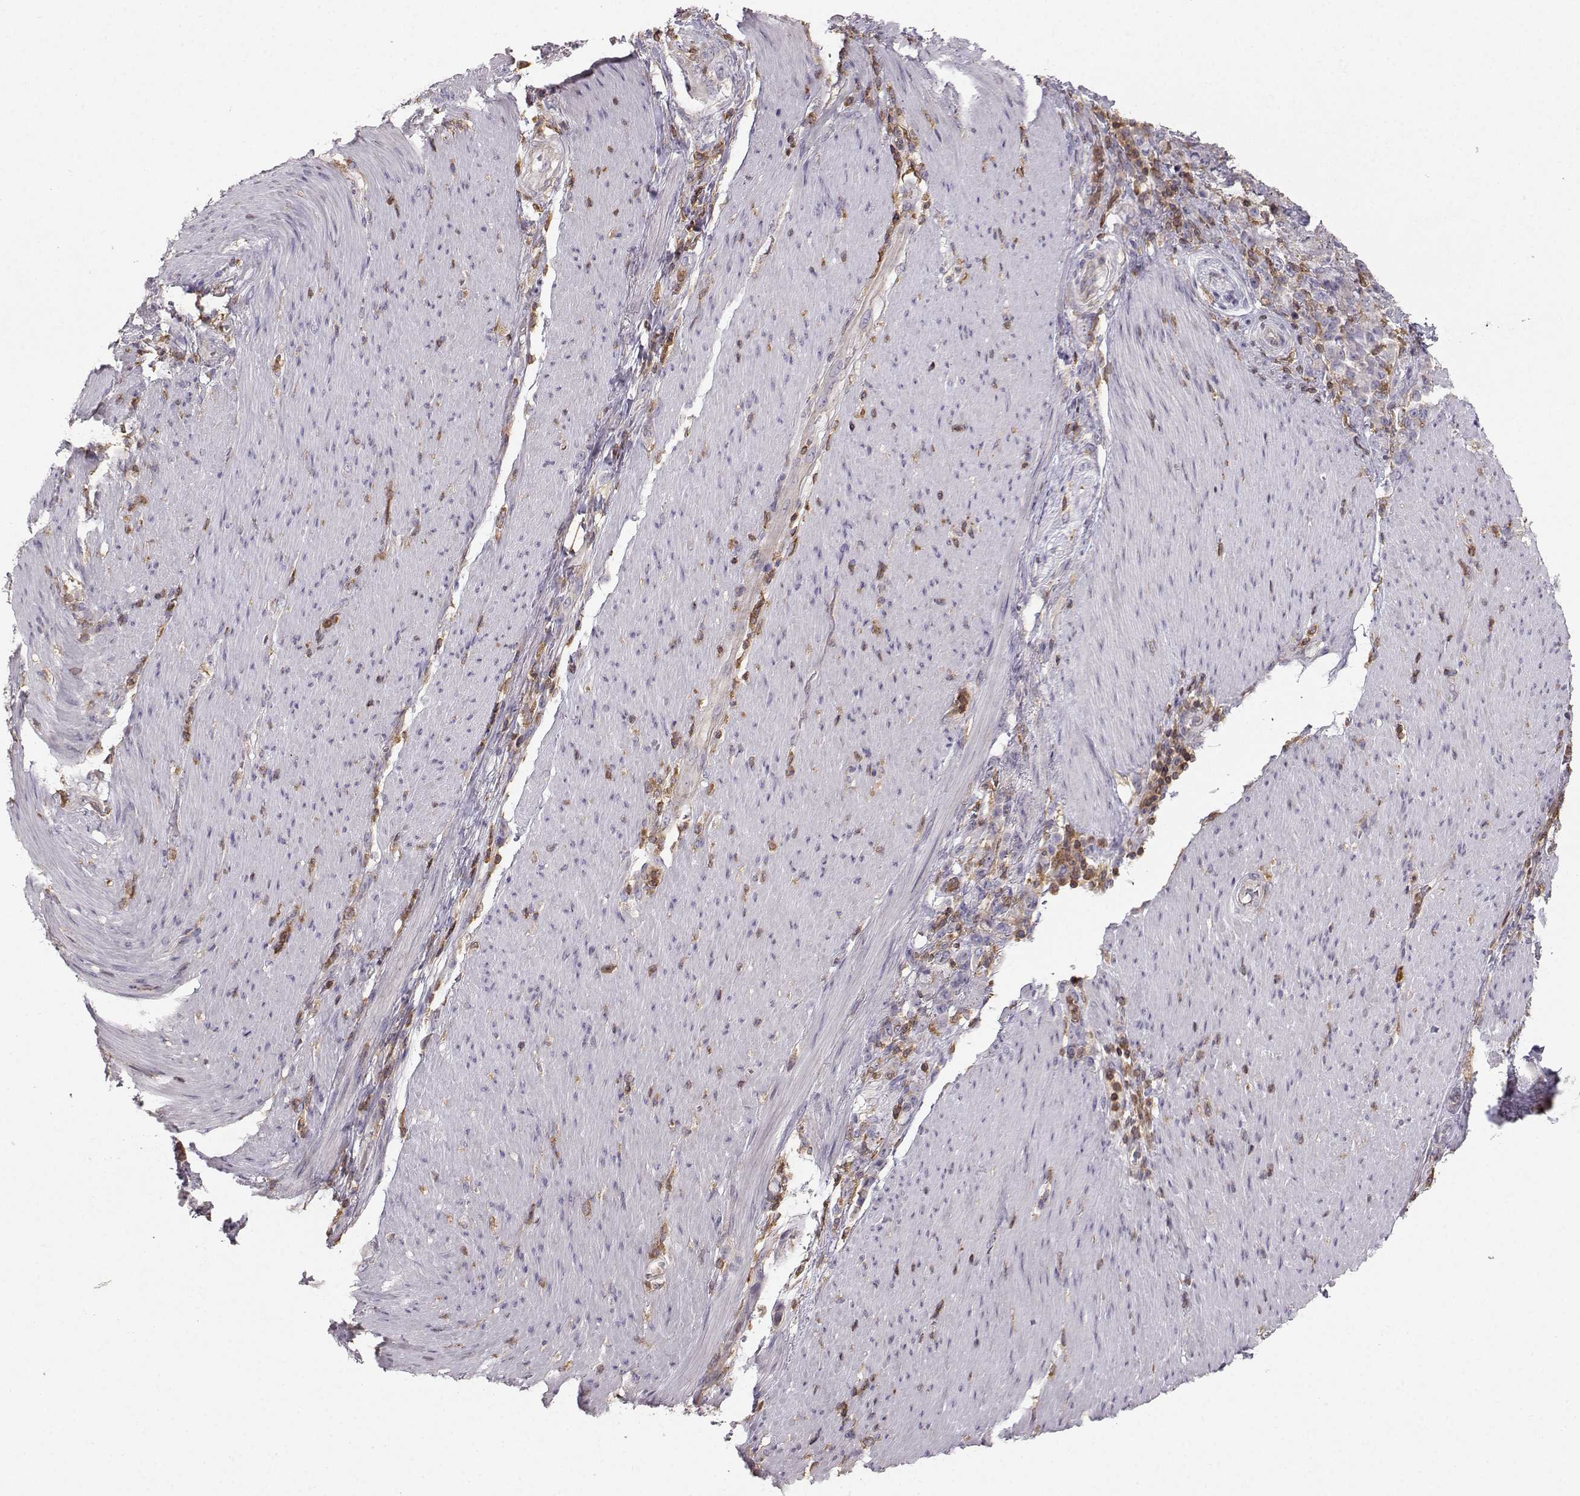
{"staining": {"intensity": "negative", "quantity": "none", "location": "none"}, "tissue": "stomach cancer", "cell_type": "Tumor cells", "image_type": "cancer", "snomed": [{"axis": "morphology", "description": "Adenocarcinoma, NOS"}, {"axis": "topography", "description": "Stomach"}], "caption": "An immunohistochemistry micrograph of stomach cancer (adenocarcinoma) is shown. There is no staining in tumor cells of stomach cancer (adenocarcinoma).", "gene": "ZBTB32", "patient": {"sex": "female", "age": 79}}